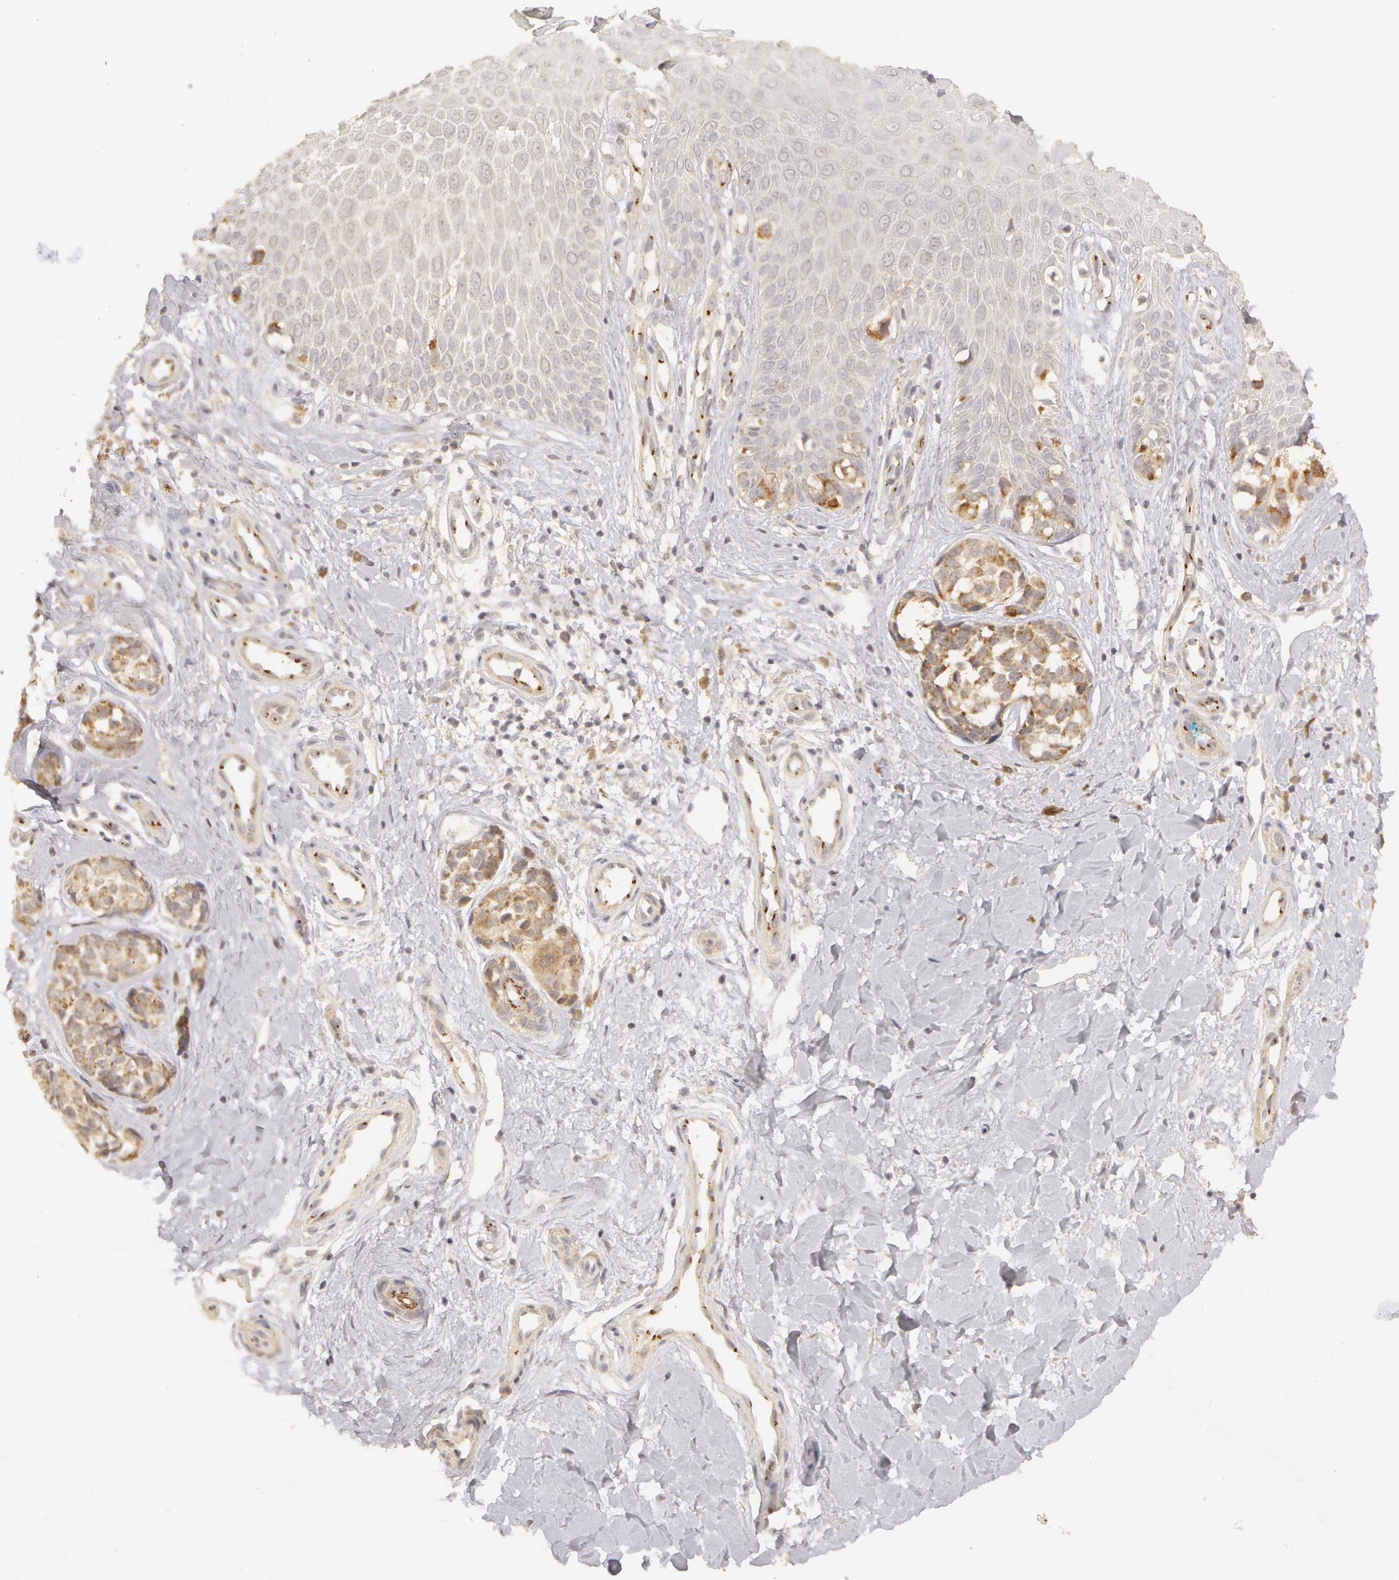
{"staining": {"intensity": "weak", "quantity": ">75%", "location": "cytoplasmic/membranous"}, "tissue": "melanoma", "cell_type": "Tumor cells", "image_type": "cancer", "snomed": [{"axis": "morphology", "description": "Malignant melanoma, NOS"}, {"axis": "topography", "description": "Skin"}], "caption": "This is an image of immunohistochemistry staining of malignant melanoma, which shows weak staining in the cytoplasmic/membranous of tumor cells.", "gene": "ADPRH", "patient": {"sex": "male", "age": 79}}